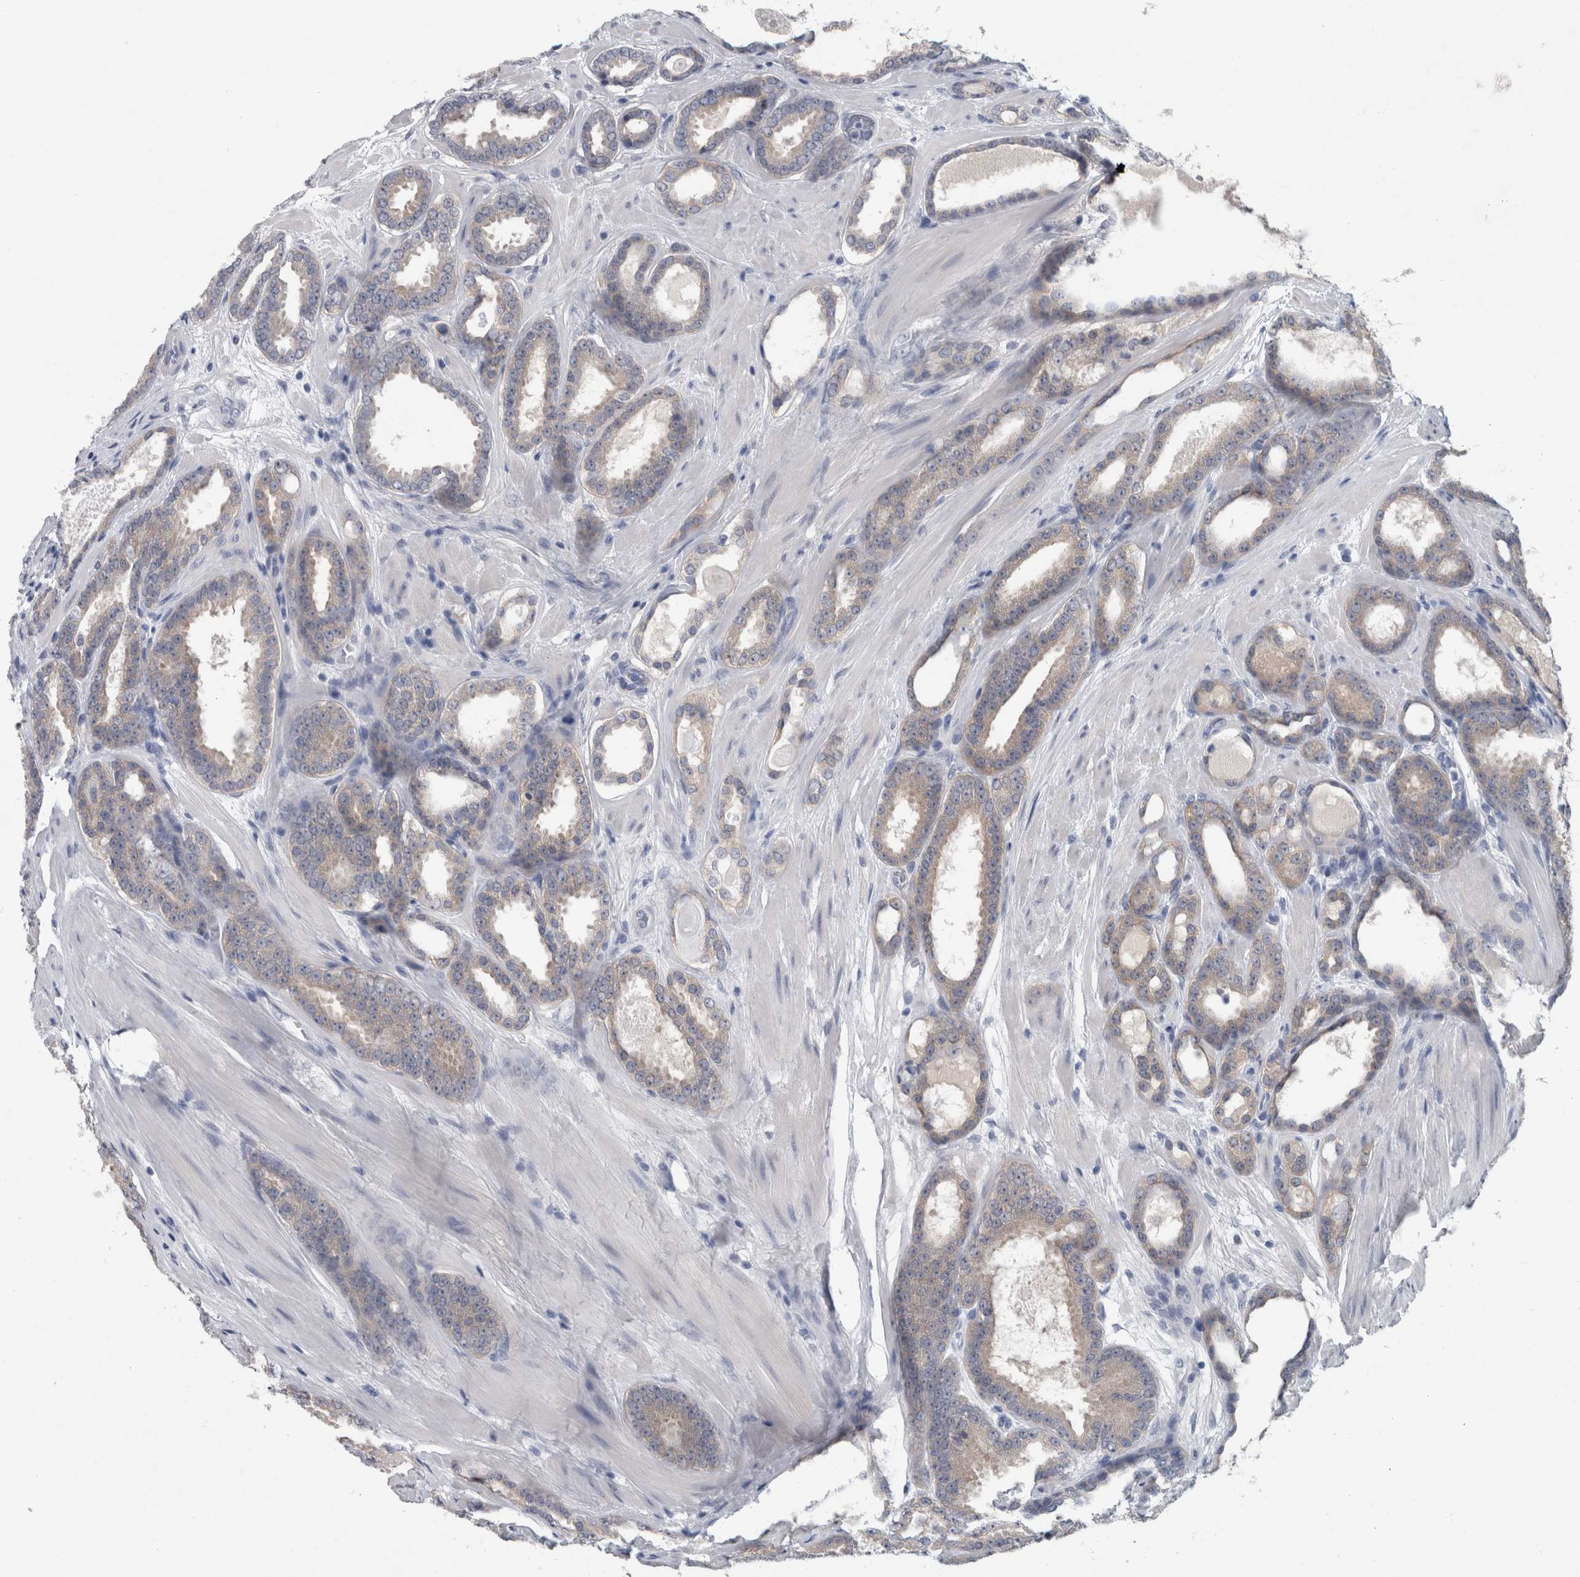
{"staining": {"intensity": "weak", "quantity": "<25%", "location": "cytoplasmic/membranous"}, "tissue": "prostate cancer", "cell_type": "Tumor cells", "image_type": "cancer", "snomed": [{"axis": "morphology", "description": "Adenocarcinoma, High grade"}, {"axis": "topography", "description": "Prostate"}], "caption": "The photomicrograph reveals no staining of tumor cells in prostate cancer (adenocarcinoma (high-grade)).", "gene": "FAM83H", "patient": {"sex": "male", "age": 60}}